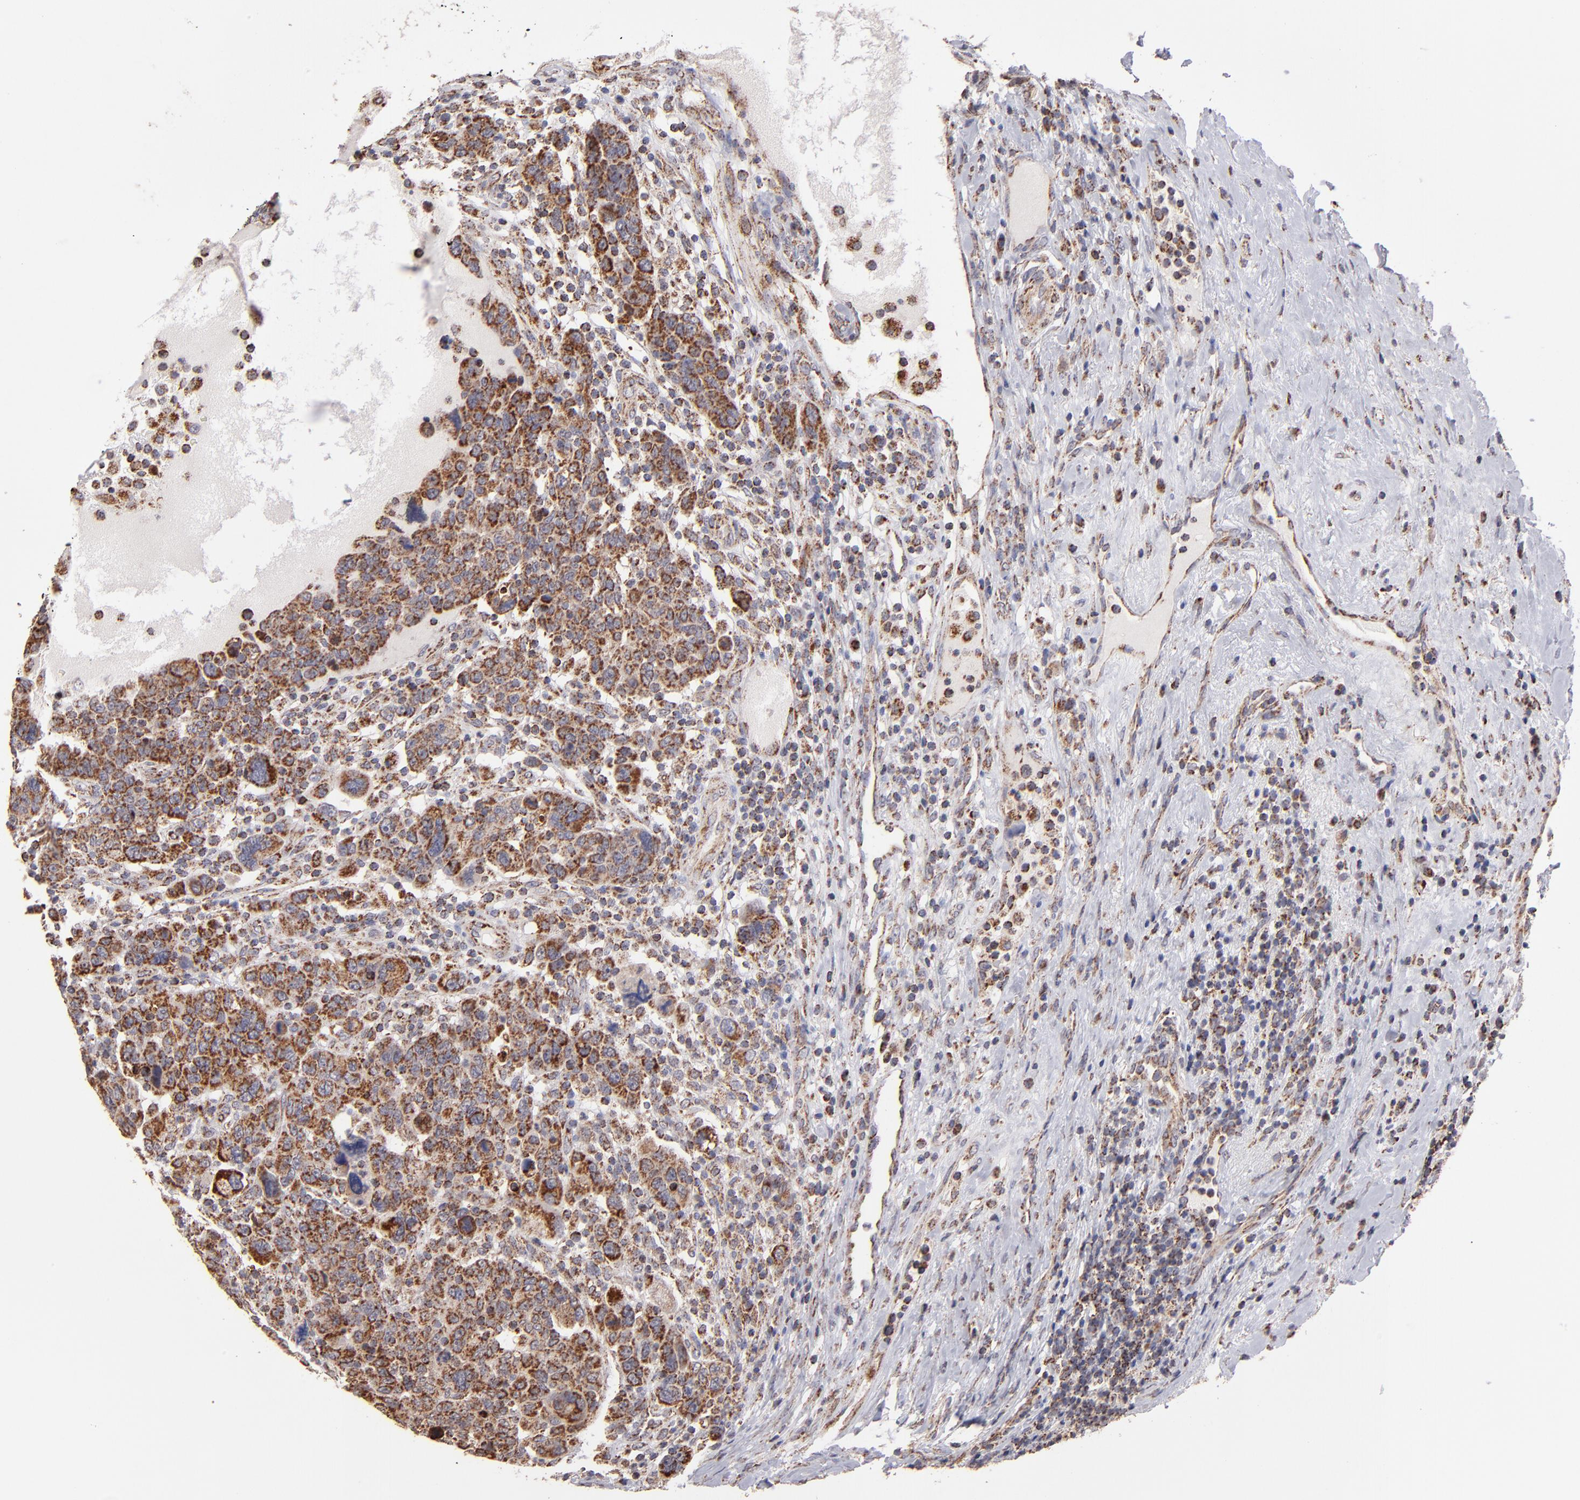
{"staining": {"intensity": "moderate", "quantity": ">75%", "location": "cytoplasmic/membranous"}, "tissue": "breast cancer", "cell_type": "Tumor cells", "image_type": "cancer", "snomed": [{"axis": "morphology", "description": "Duct carcinoma"}, {"axis": "topography", "description": "Breast"}], "caption": "A brown stain labels moderate cytoplasmic/membranous positivity of a protein in breast intraductal carcinoma tumor cells.", "gene": "DLST", "patient": {"sex": "female", "age": 37}}